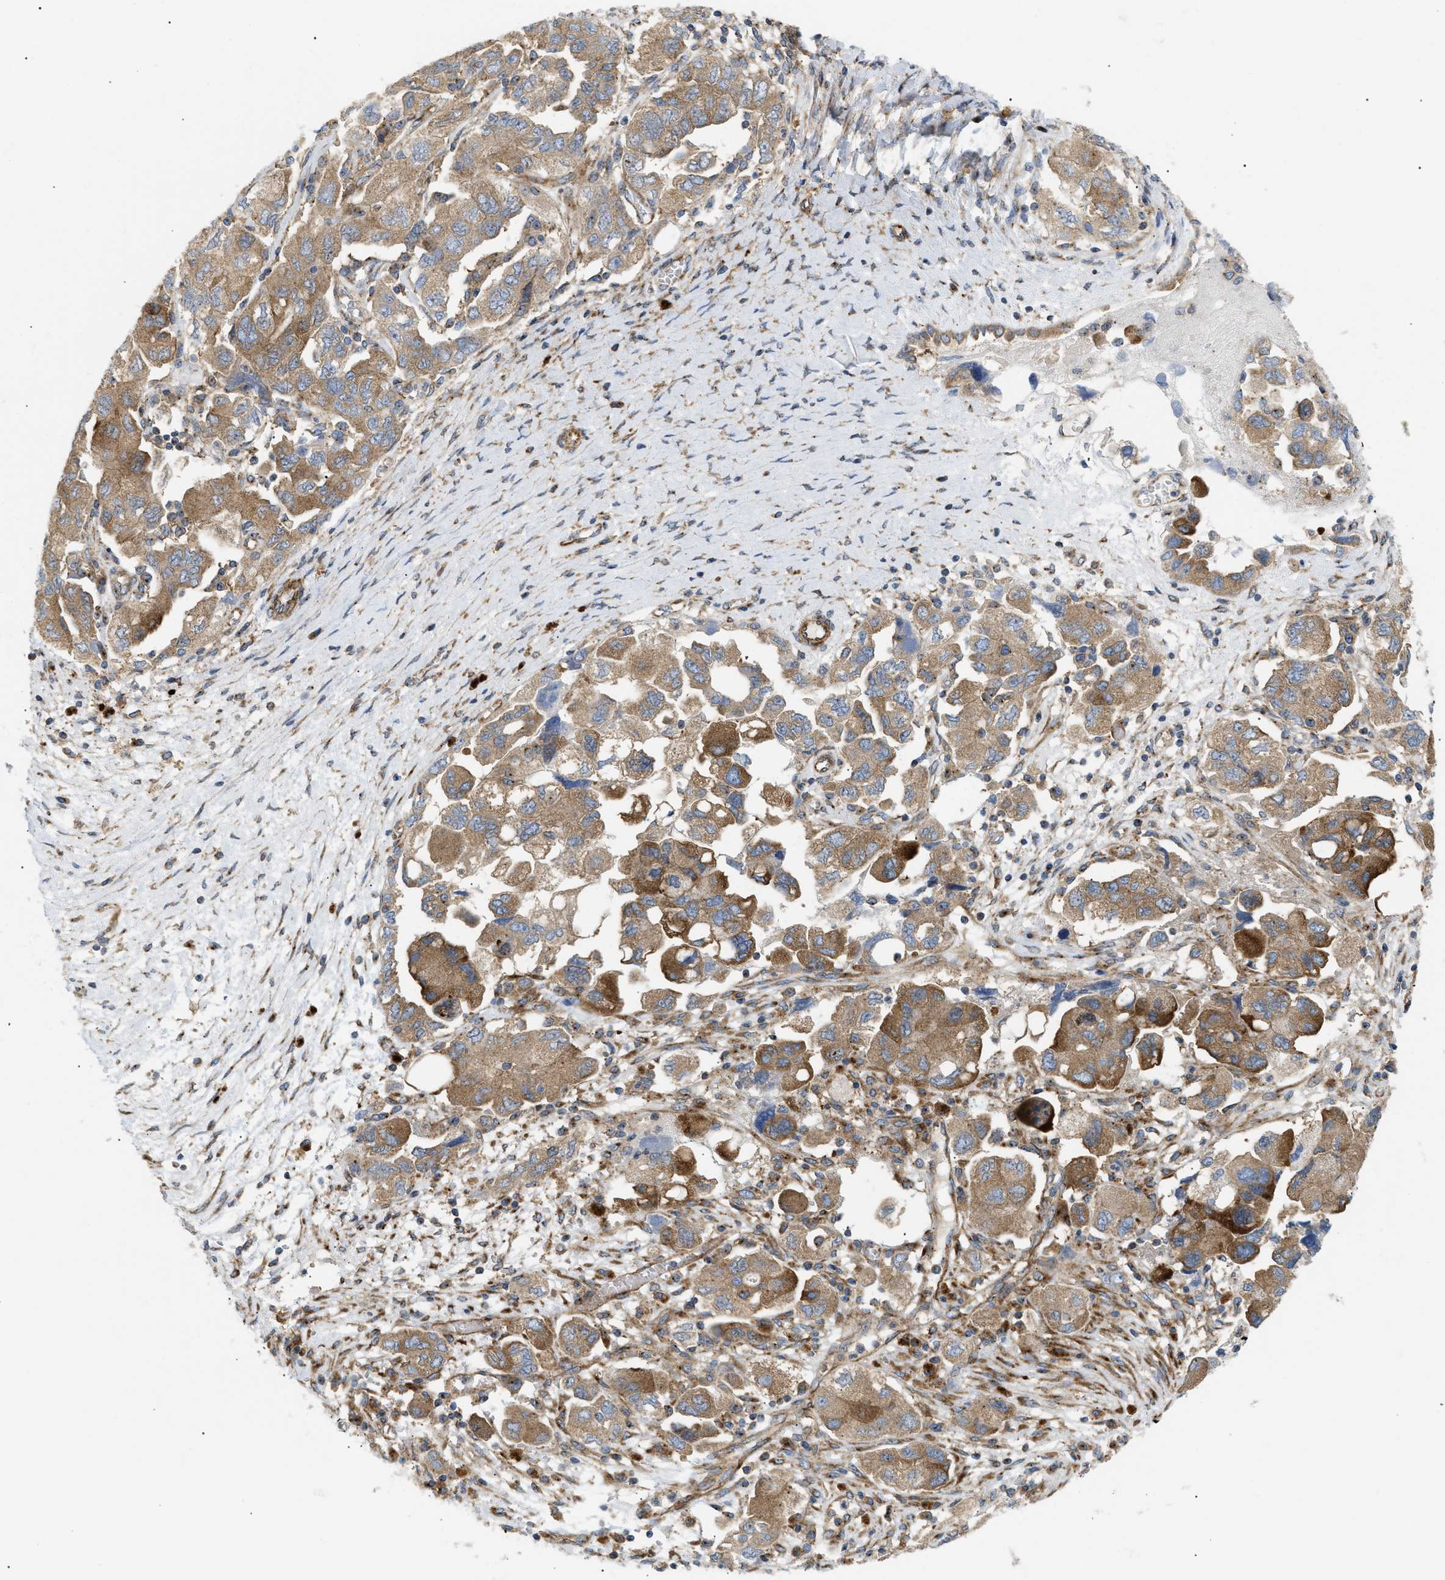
{"staining": {"intensity": "moderate", "quantity": ">75%", "location": "cytoplasmic/membranous"}, "tissue": "ovarian cancer", "cell_type": "Tumor cells", "image_type": "cancer", "snomed": [{"axis": "morphology", "description": "Carcinoma, NOS"}, {"axis": "morphology", "description": "Cystadenocarcinoma, serous, NOS"}, {"axis": "topography", "description": "Ovary"}], "caption": "Tumor cells exhibit medium levels of moderate cytoplasmic/membranous positivity in approximately >75% of cells in human carcinoma (ovarian).", "gene": "DCTN4", "patient": {"sex": "female", "age": 69}}